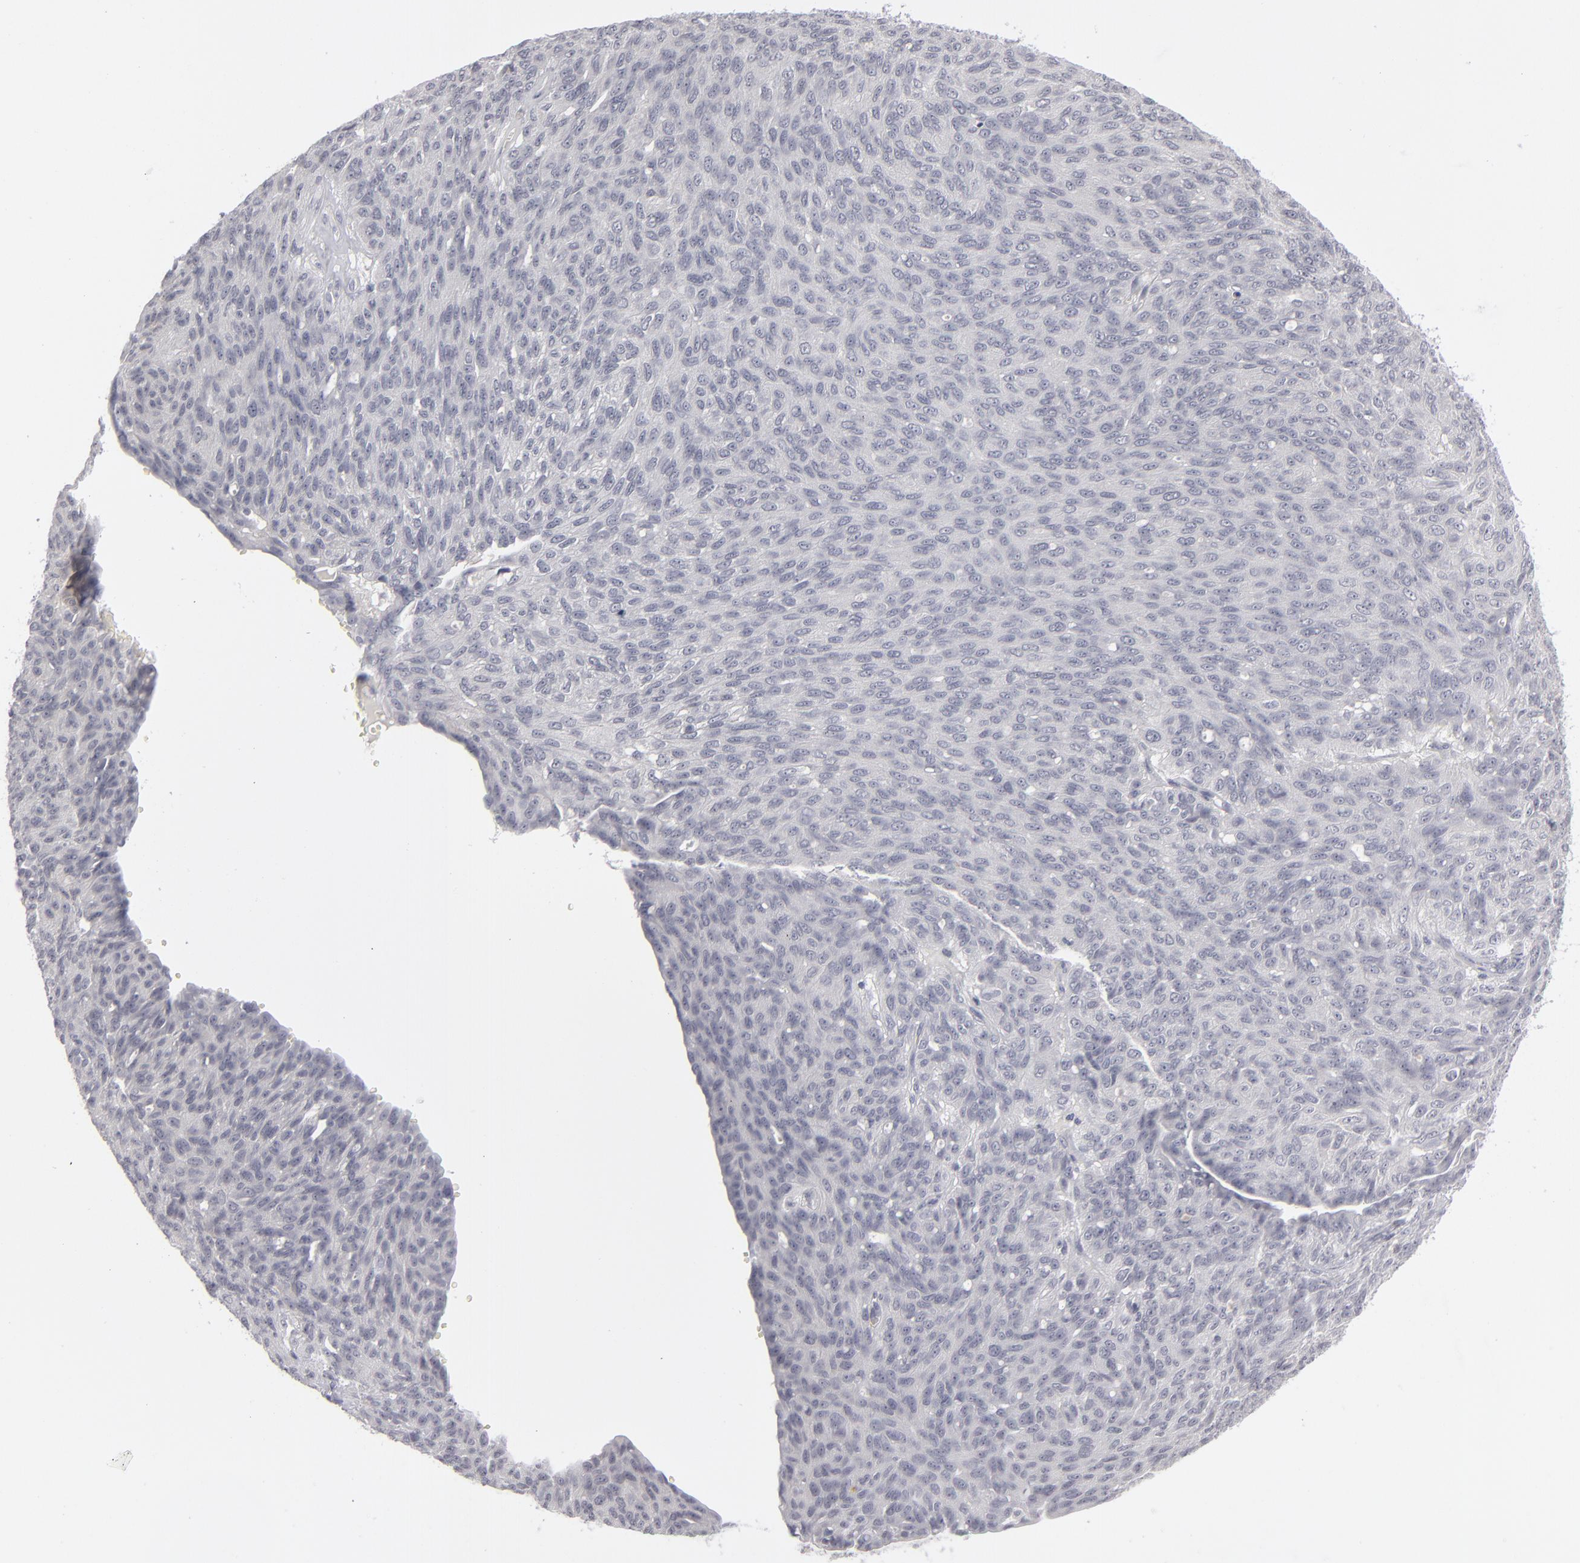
{"staining": {"intensity": "negative", "quantity": "none", "location": "none"}, "tissue": "ovarian cancer", "cell_type": "Tumor cells", "image_type": "cancer", "snomed": [{"axis": "morphology", "description": "Carcinoma, endometroid"}, {"axis": "topography", "description": "Ovary"}], "caption": "A micrograph of ovarian cancer (endometroid carcinoma) stained for a protein exhibits no brown staining in tumor cells. (Immunohistochemistry, brightfield microscopy, high magnification).", "gene": "KIAA1210", "patient": {"sex": "female", "age": 60}}